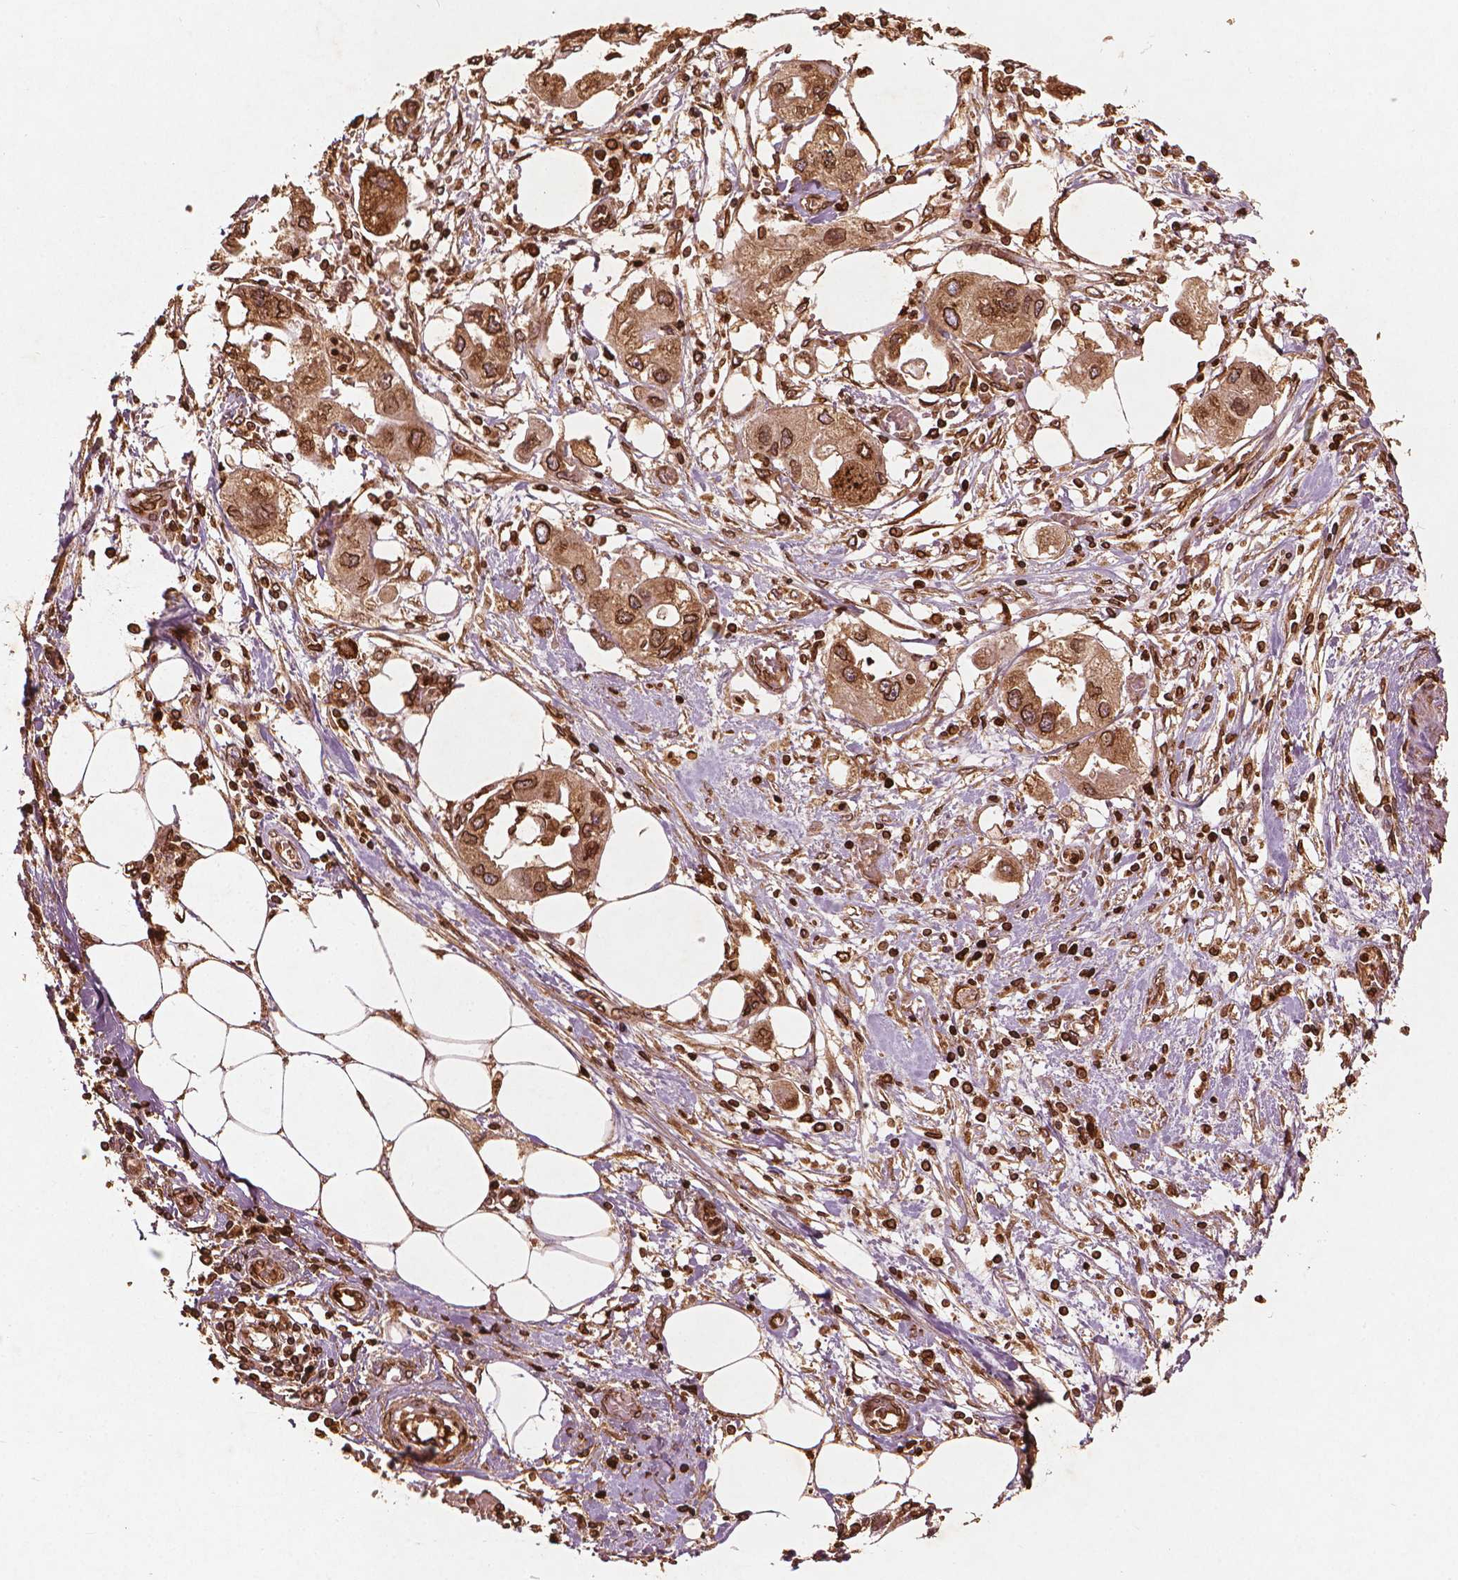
{"staining": {"intensity": "strong", "quantity": ">75%", "location": "cytoplasmic/membranous,nuclear"}, "tissue": "endometrial cancer", "cell_type": "Tumor cells", "image_type": "cancer", "snomed": [{"axis": "morphology", "description": "Adenocarcinoma, NOS"}, {"axis": "morphology", "description": "Adenocarcinoma, metastatic, NOS"}, {"axis": "topography", "description": "Adipose tissue"}, {"axis": "topography", "description": "Endometrium"}], "caption": "A brown stain shows strong cytoplasmic/membranous and nuclear expression of a protein in human endometrial cancer tumor cells. Using DAB (brown) and hematoxylin (blue) stains, captured at high magnification using brightfield microscopy.", "gene": "LMNB1", "patient": {"sex": "female", "age": 67}}